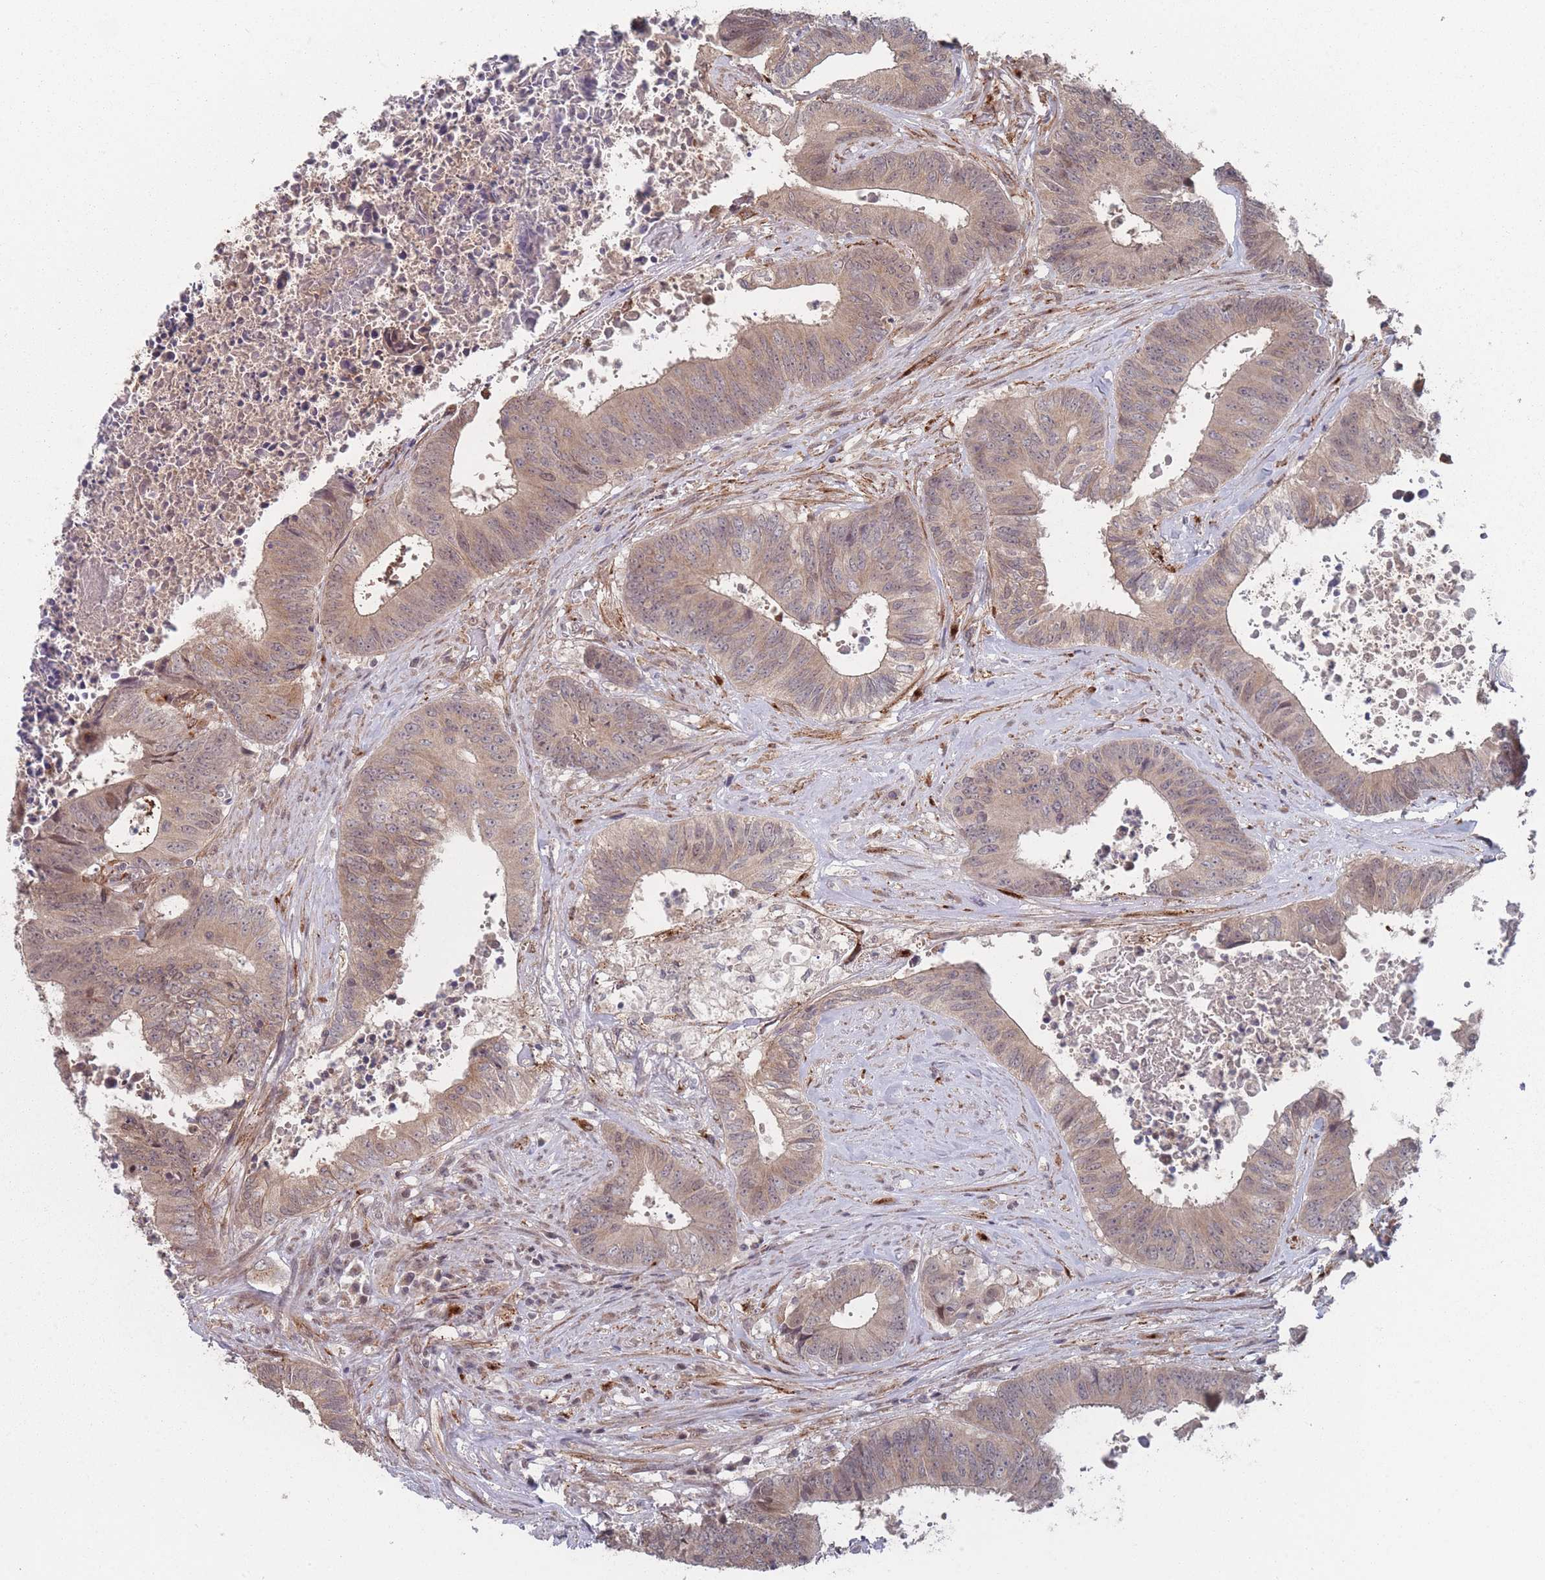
{"staining": {"intensity": "moderate", "quantity": ">75%", "location": "cytoplasmic/membranous"}, "tissue": "colorectal cancer", "cell_type": "Tumor cells", "image_type": "cancer", "snomed": [{"axis": "morphology", "description": "Adenocarcinoma, NOS"}, {"axis": "topography", "description": "Rectum"}], "caption": "About >75% of tumor cells in adenocarcinoma (colorectal) display moderate cytoplasmic/membranous protein positivity as visualized by brown immunohistochemical staining.", "gene": "CNTRL", "patient": {"sex": "male", "age": 72}}